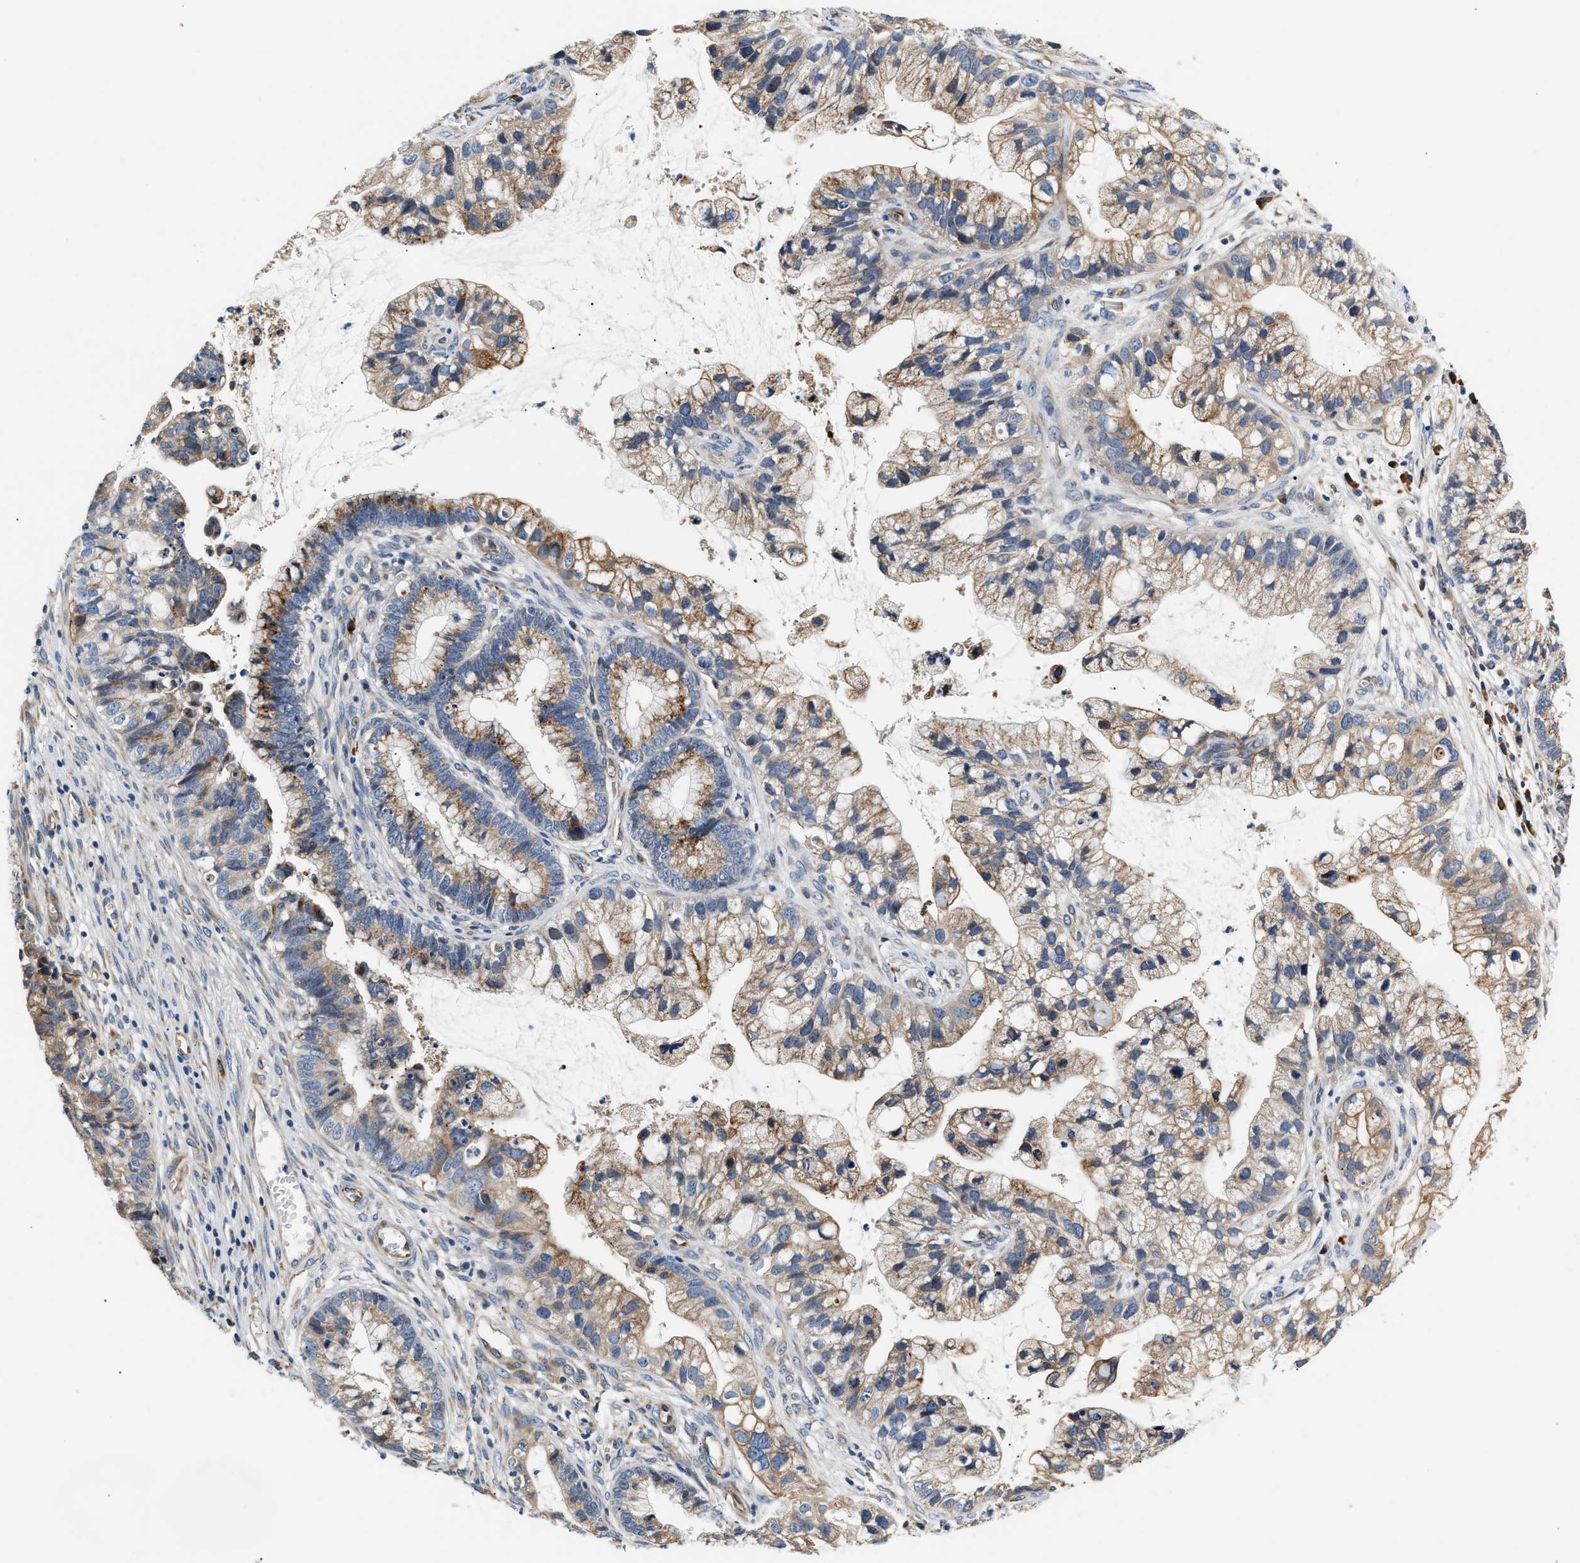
{"staining": {"intensity": "moderate", "quantity": ">75%", "location": "cytoplasmic/membranous"}, "tissue": "cervical cancer", "cell_type": "Tumor cells", "image_type": "cancer", "snomed": [{"axis": "morphology", "description": "Adenocarcinoma, NOS"}, {"axis": "topography", "description": "Cervix"}], "caption": "Immunohistochemistry (IHC) histopathology image of human cervical cancer stained for a protein (brown), which reveals medium levels of moderate cytoplasmic/membranous positivity in approximately >75% of tumor cells.", "gene": "IFT74", "patient": {"sex": "female", "age": 44}}